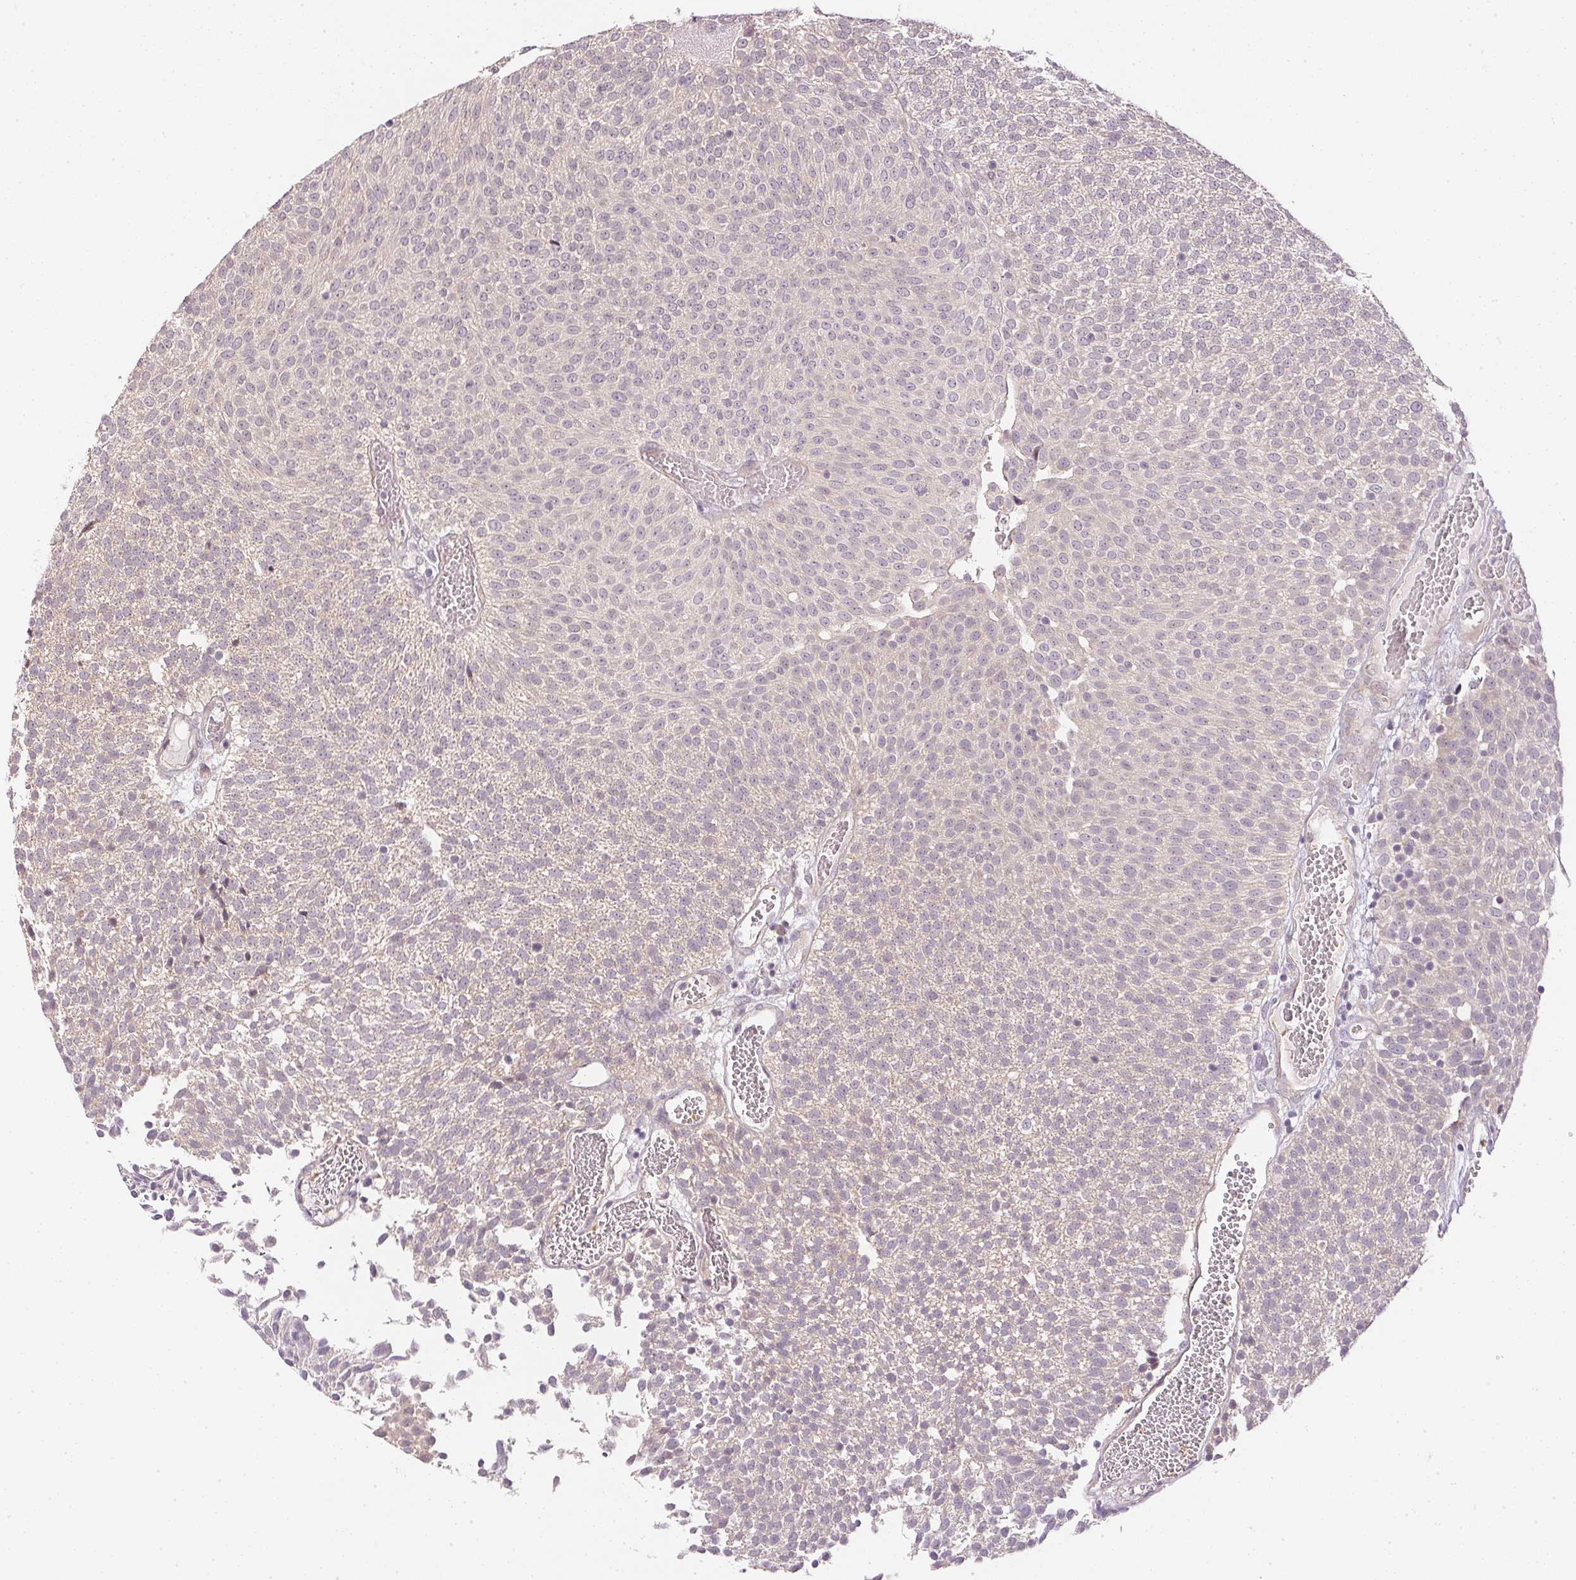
{"staining": {"intensity": "negative", "quantity": "none", "location": "none"}, "tissue": "urothelial cancer", "cell_type": "Tumor cells", "image_type": "cancer", "snomed": [{"axis": "morphology", "description": "Urothelial carcinoma, Low grade"}, {"axis": "topography", "description": "Urinary bladder"}], "caption": "IHC histopathology image of human low-grade urothelial carcinoma stained for a protein (brown), which exhibits no staining in tumor cells.", "gene": "TTC23L", "patient": {"sex": "female", "age": 79}}